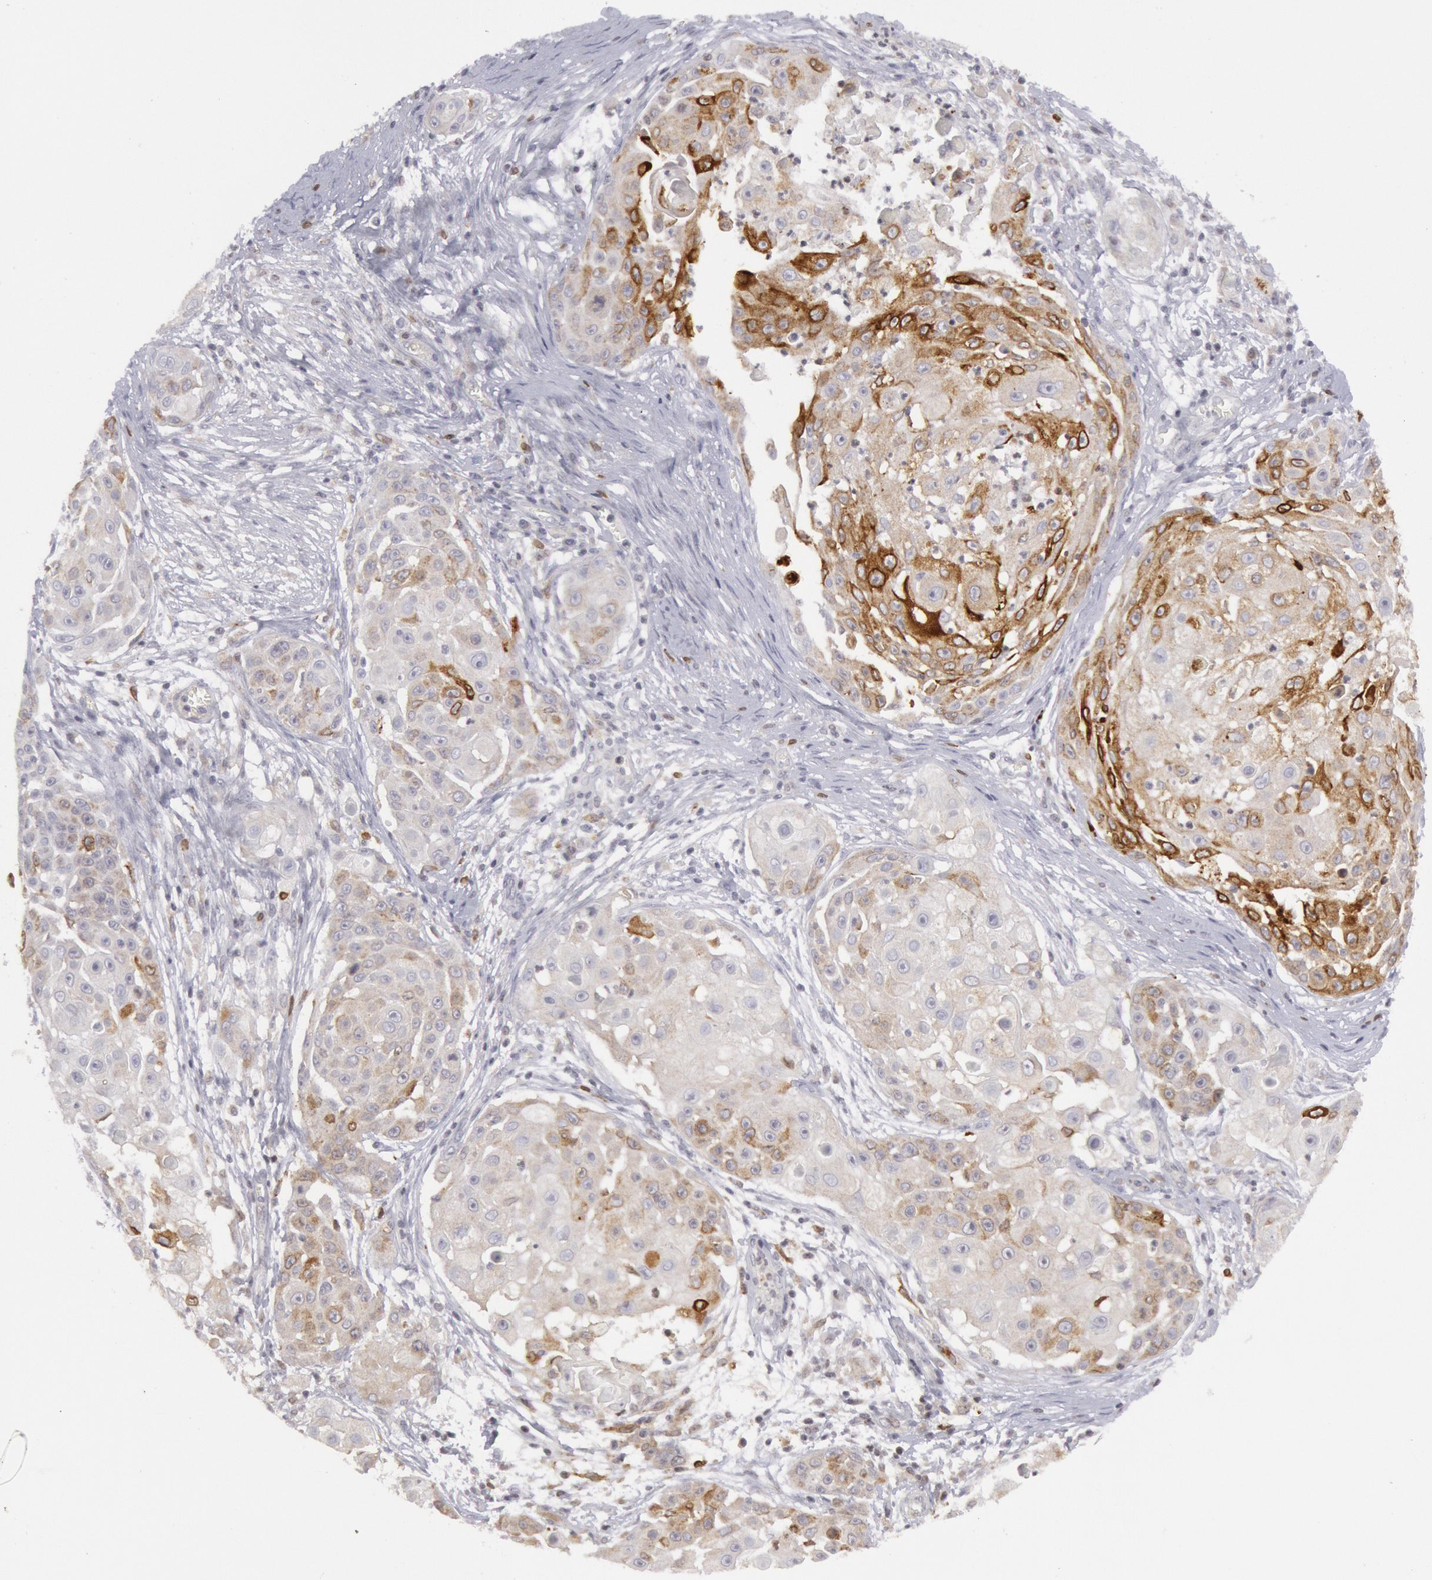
{"staining": {"intensity": "moderate", "quantity": "<25%", "location": "cytoplasmic/membranous"}, "tissue": "skin cancer", "cell_type": "Tumor cells", "image_type": "cancer", "snomed": [{"axis": "morphology", "description": "Squamous cell carcinoma, NOS"}, {"axis": "topography", "description": "Skin"}], "caption": "Immunohistochemistry (IHC) photomicrograph of human skin squamous cell carcinoma stained for a protein (brown), which displays low levels of moderate cytoplasmic/membranous staining in about <25% of tumor cells.", "gene": "PTGS2", "patient": {"sex": "female", "age": 57}}